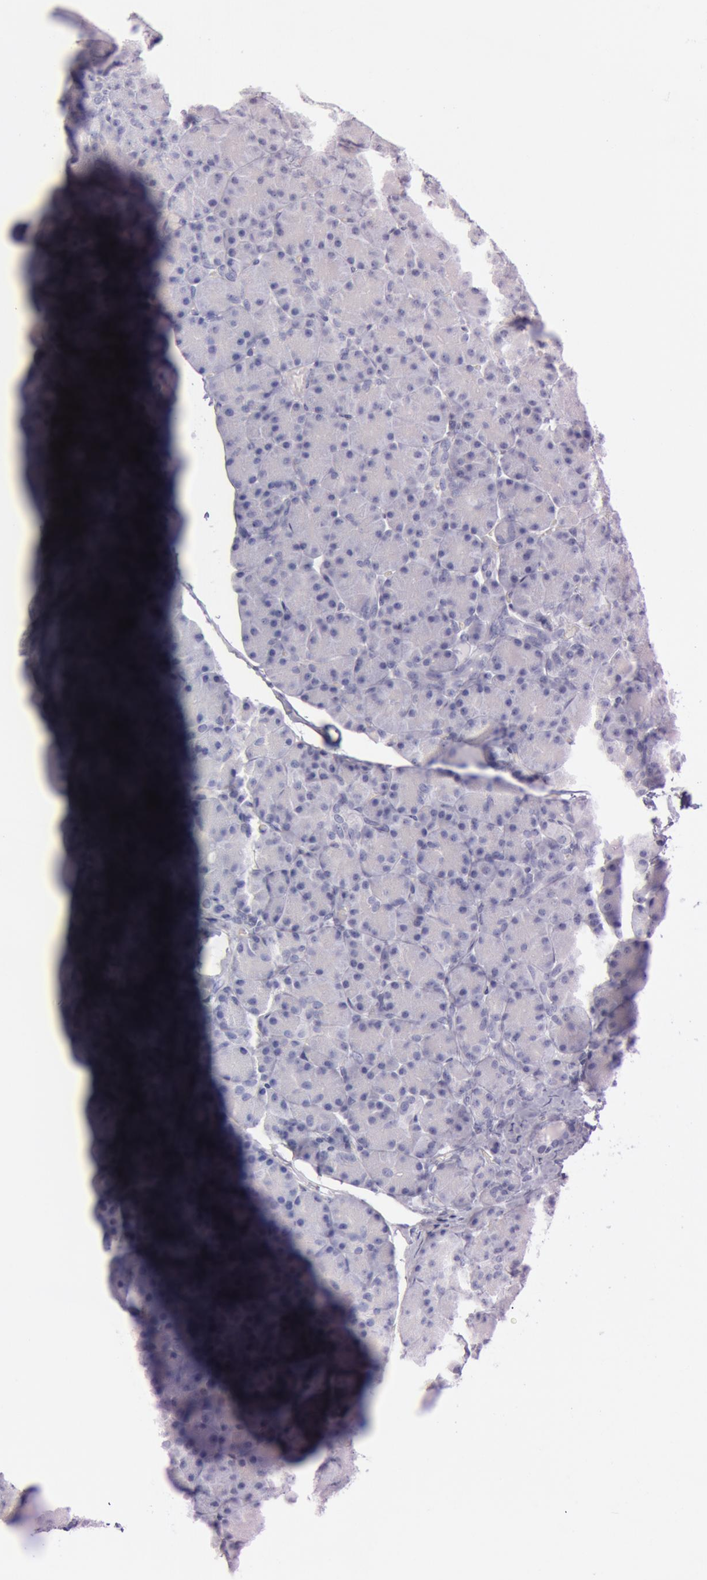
{"staining": {"intensity": "negative", "quantity": "none", "location": "none"}, "tissue": "pancreas", "cell_type": "Exocrine glandular cells", "image_type": "normal", "snomed": [{"axis": "morphology", "description": "Normal tissue, NOS"}, {"axis": "topography", "description": "Pancreas"}], "caption": "Exocrine glandular cells show no significant staining in normal pancreas.", "gene": "S100A7", "patient": {"sex": "female", "age": 43}}